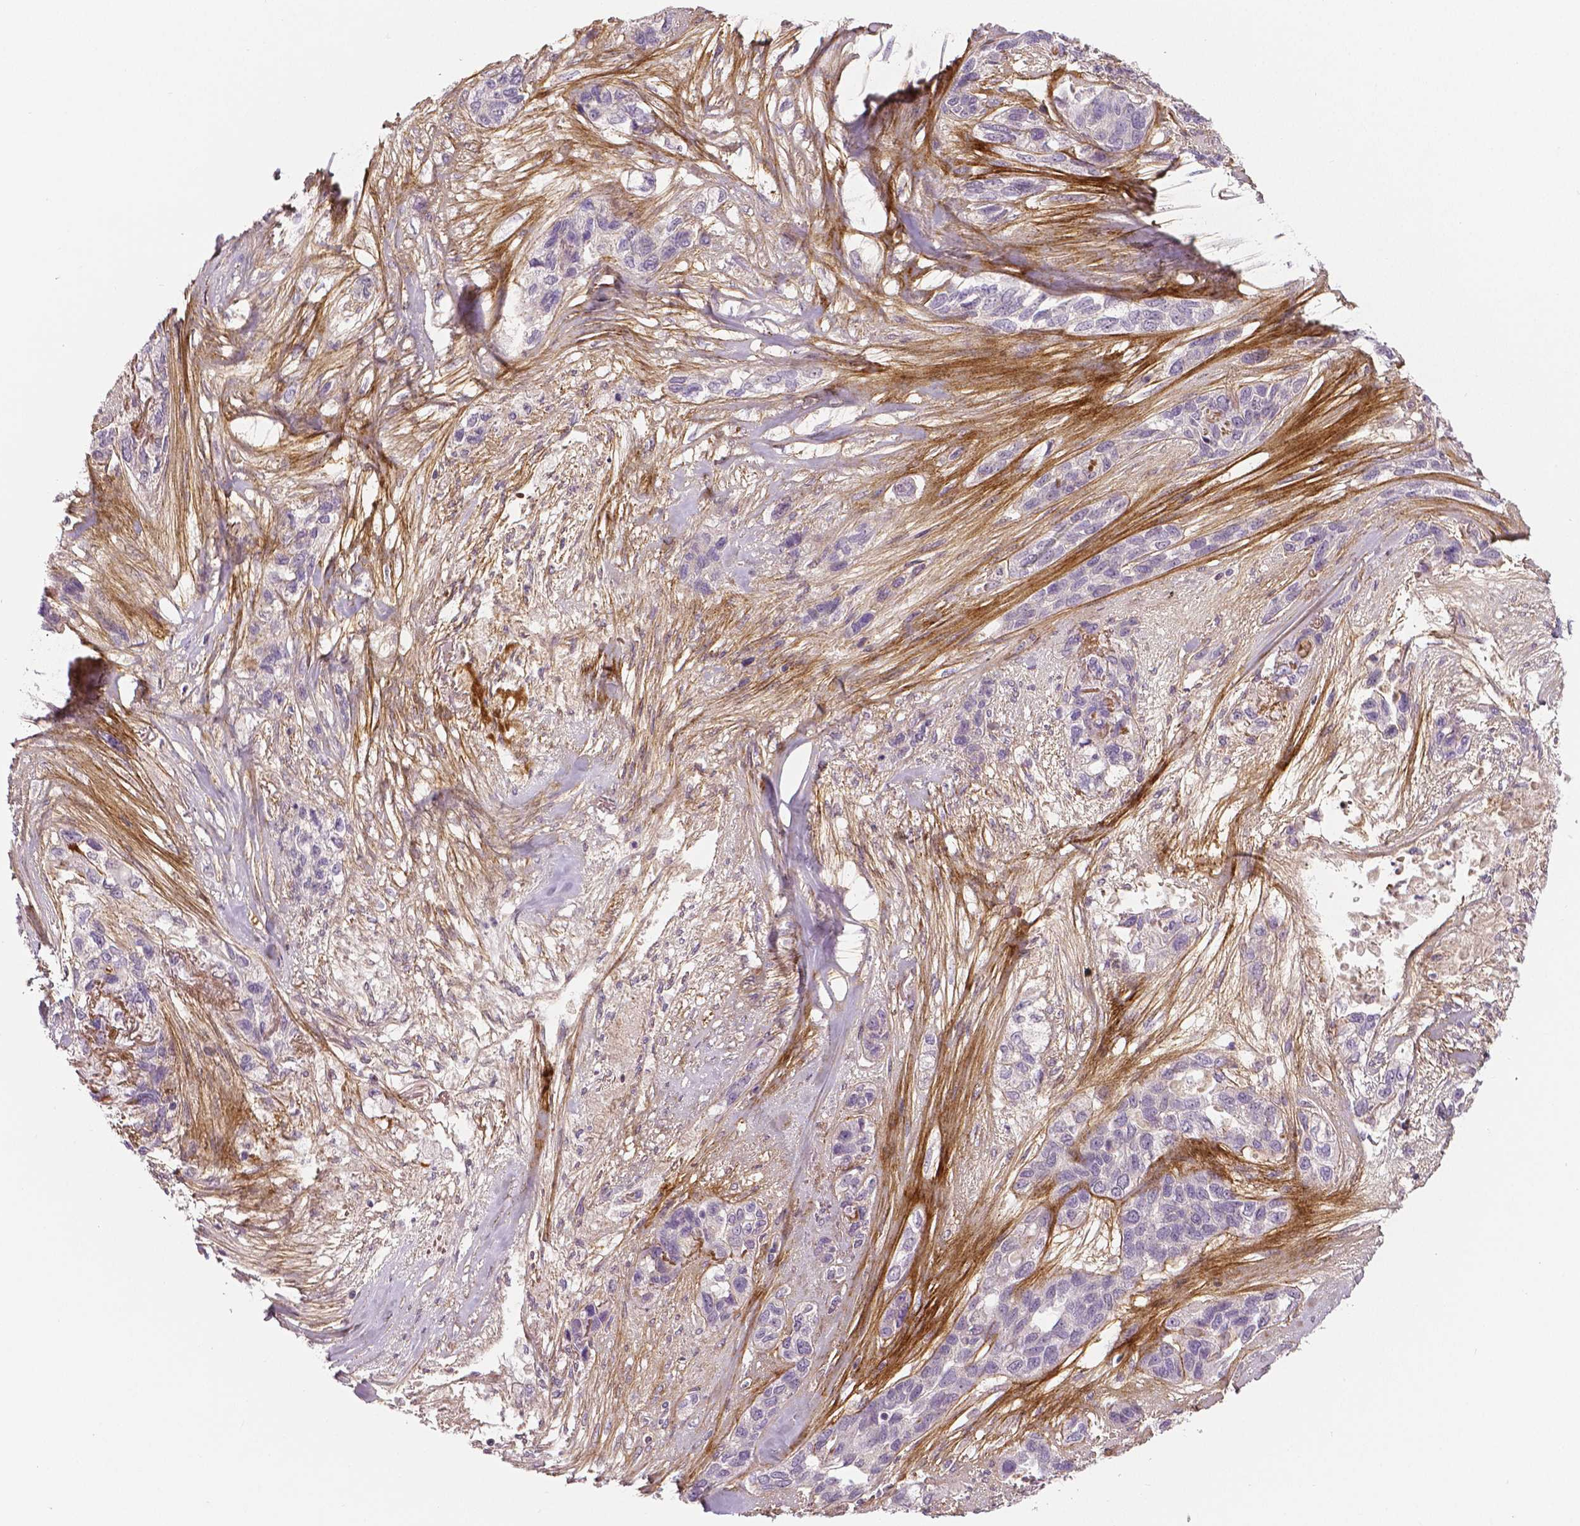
{"staining": {"intensity": "negative", "quantity": "none", "location": "none"}, "tissue": "lung cancer", "cell_type": "Tumor cells", "image_type": "cancer", "snomed": [{"axis": "morphology", "description": "Squamous cell carcinoma, NOS"}, {"axis": "topography", "description": "Lung"}], "caption": "Immunohistochemistry (IHC) histopathology image of human lung cancer (squamous cell carcinoma) stained for a protein (brown), which reveals no staining in tumor cells.", "gene": "FLT1", "patient": {"sex": "female", "age": 70}}